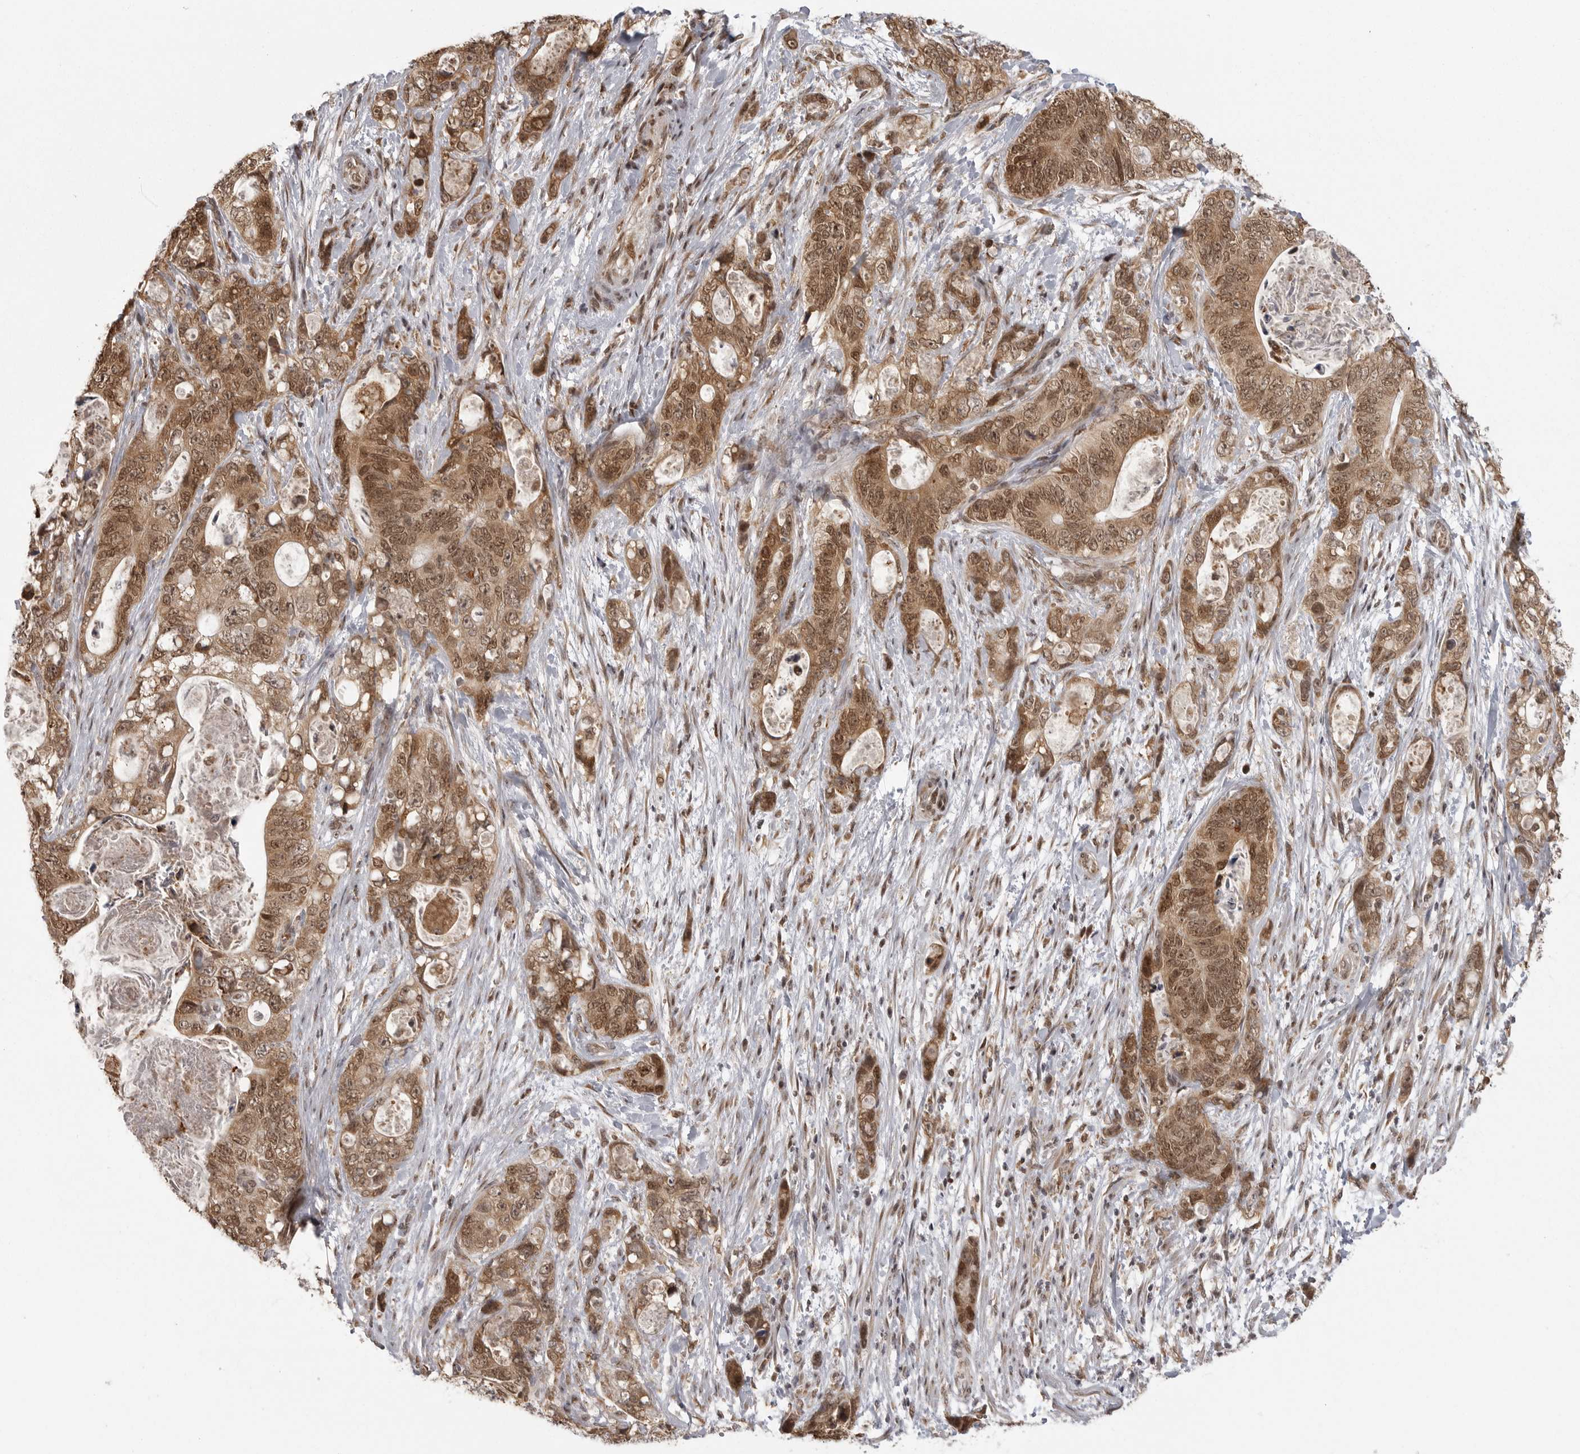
{"staining": {"intensity": "moderate", "quantity": ">75%", "location": "cytoplasmic/membranous,nuclear"}, "tissue": "stomach cancer", "cell_type": "Tumor cells", "image_type": "cancer", "snomed": [{"axis": "morphology", "description": "Normal tissue, NOS"}, {"axis": "morphology", "description": "Adenocarcinoma, NOS"}, {"axis": "topography", "description": "Stomach"}], "caption": "Immunohistochemical staining of stomach cancer shows medium levels of moderate cytoplasmic/membranous and nuclear protein expression in about >75% of tumor cells. (DAB (3,3'-diaminobenzidine) = brown stain, brightfield microscopy at high magnification).", "gene": "ISG20L2", "patient": {"sex": "female", "age": 89}}